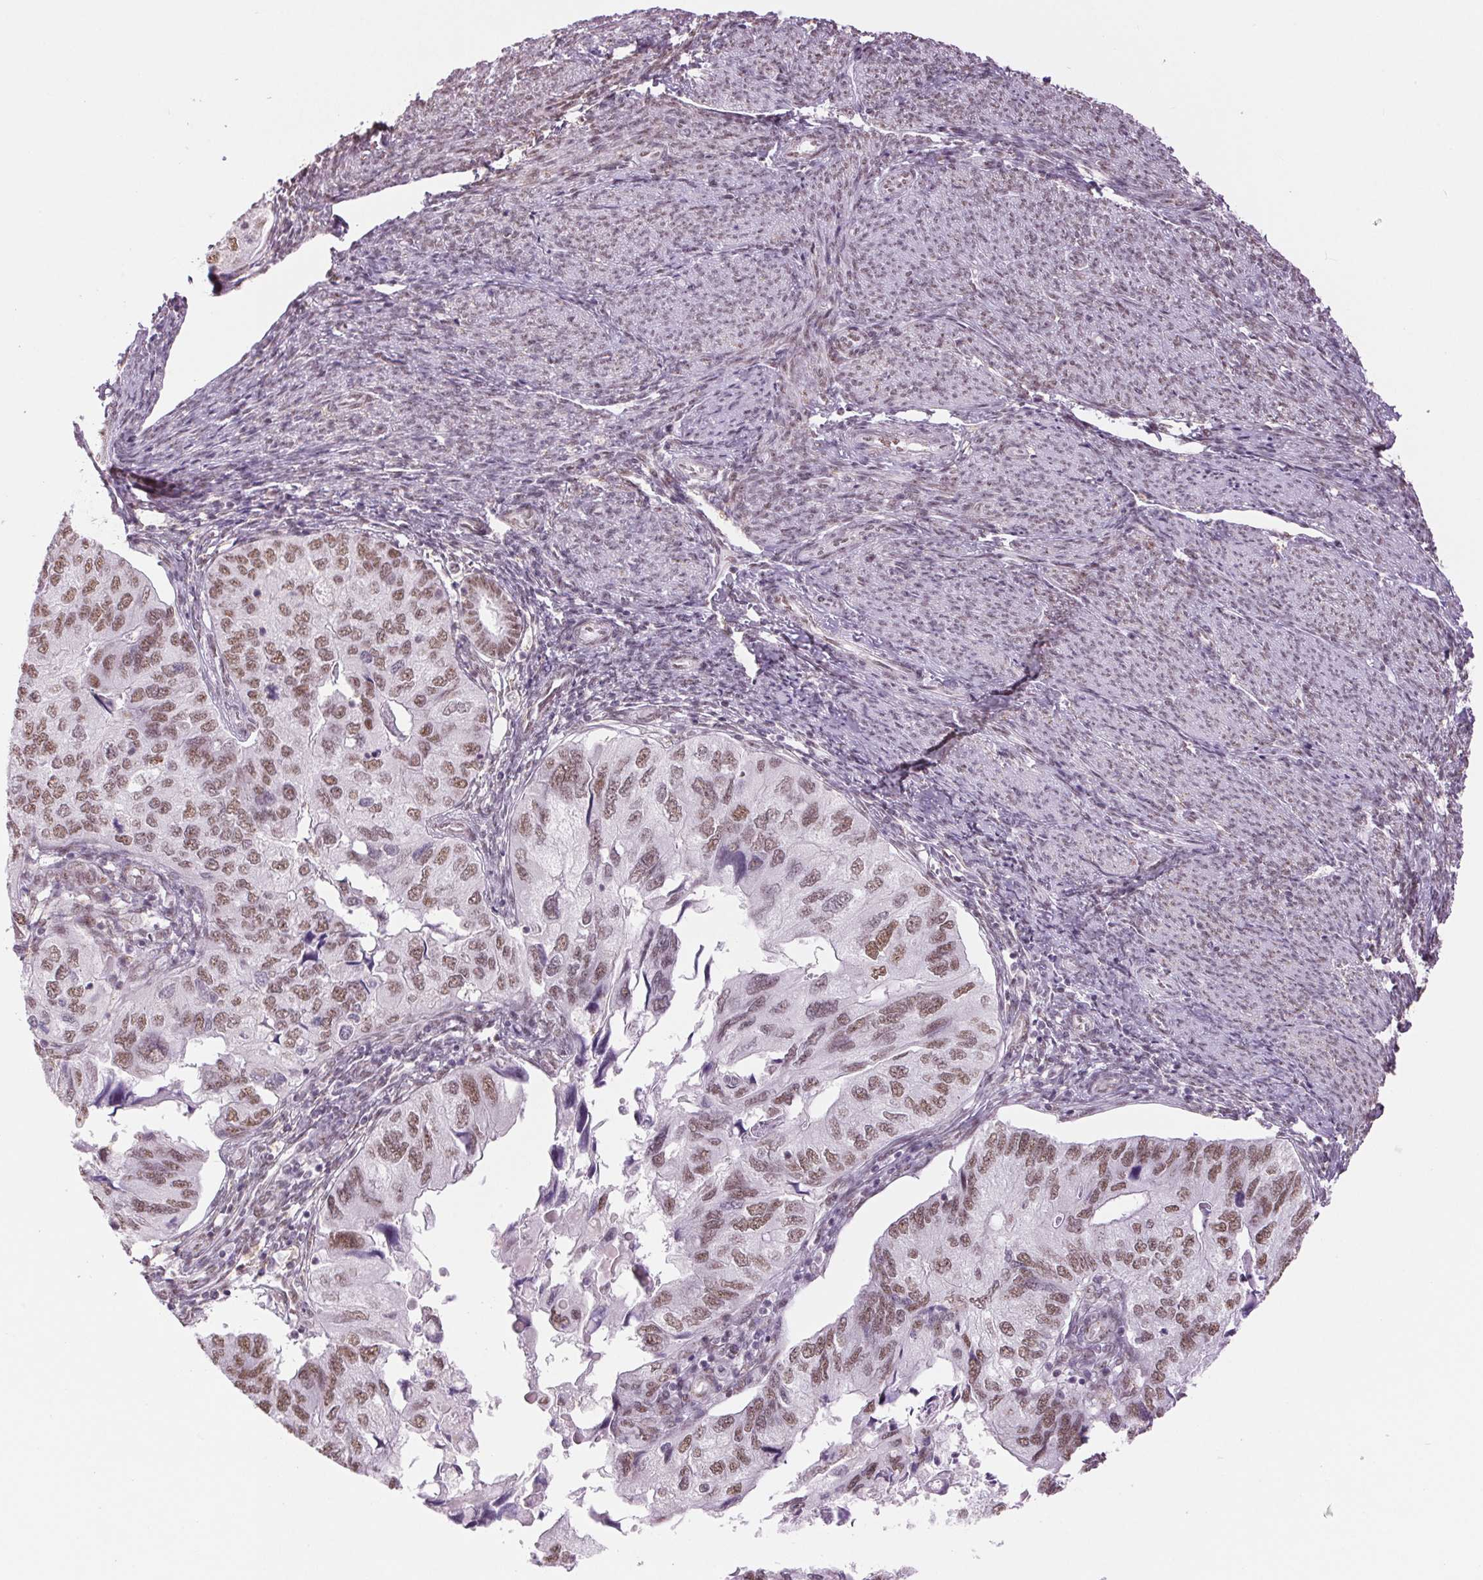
{"staining": {"intensity": "weak", "quantity": "25%-75%", "location": "nuclear"}, "tissue": "endometrial cancer", "cell_type": "Tumor cells", "image_type": "cancer", "snomed": [{"axis": "morphology", "description": "Carcinoma, NOS"}, {"axis": "topography", "description": "Uterus"}], "caption": "DAB immunohistochemical staining of human endometrial carcinoma exhibits weak nuclear protein expression in approximately 25%-75% of tumor cells.", "gene": "ZFR2", "patient": {"sex": "female", "age": 76}}